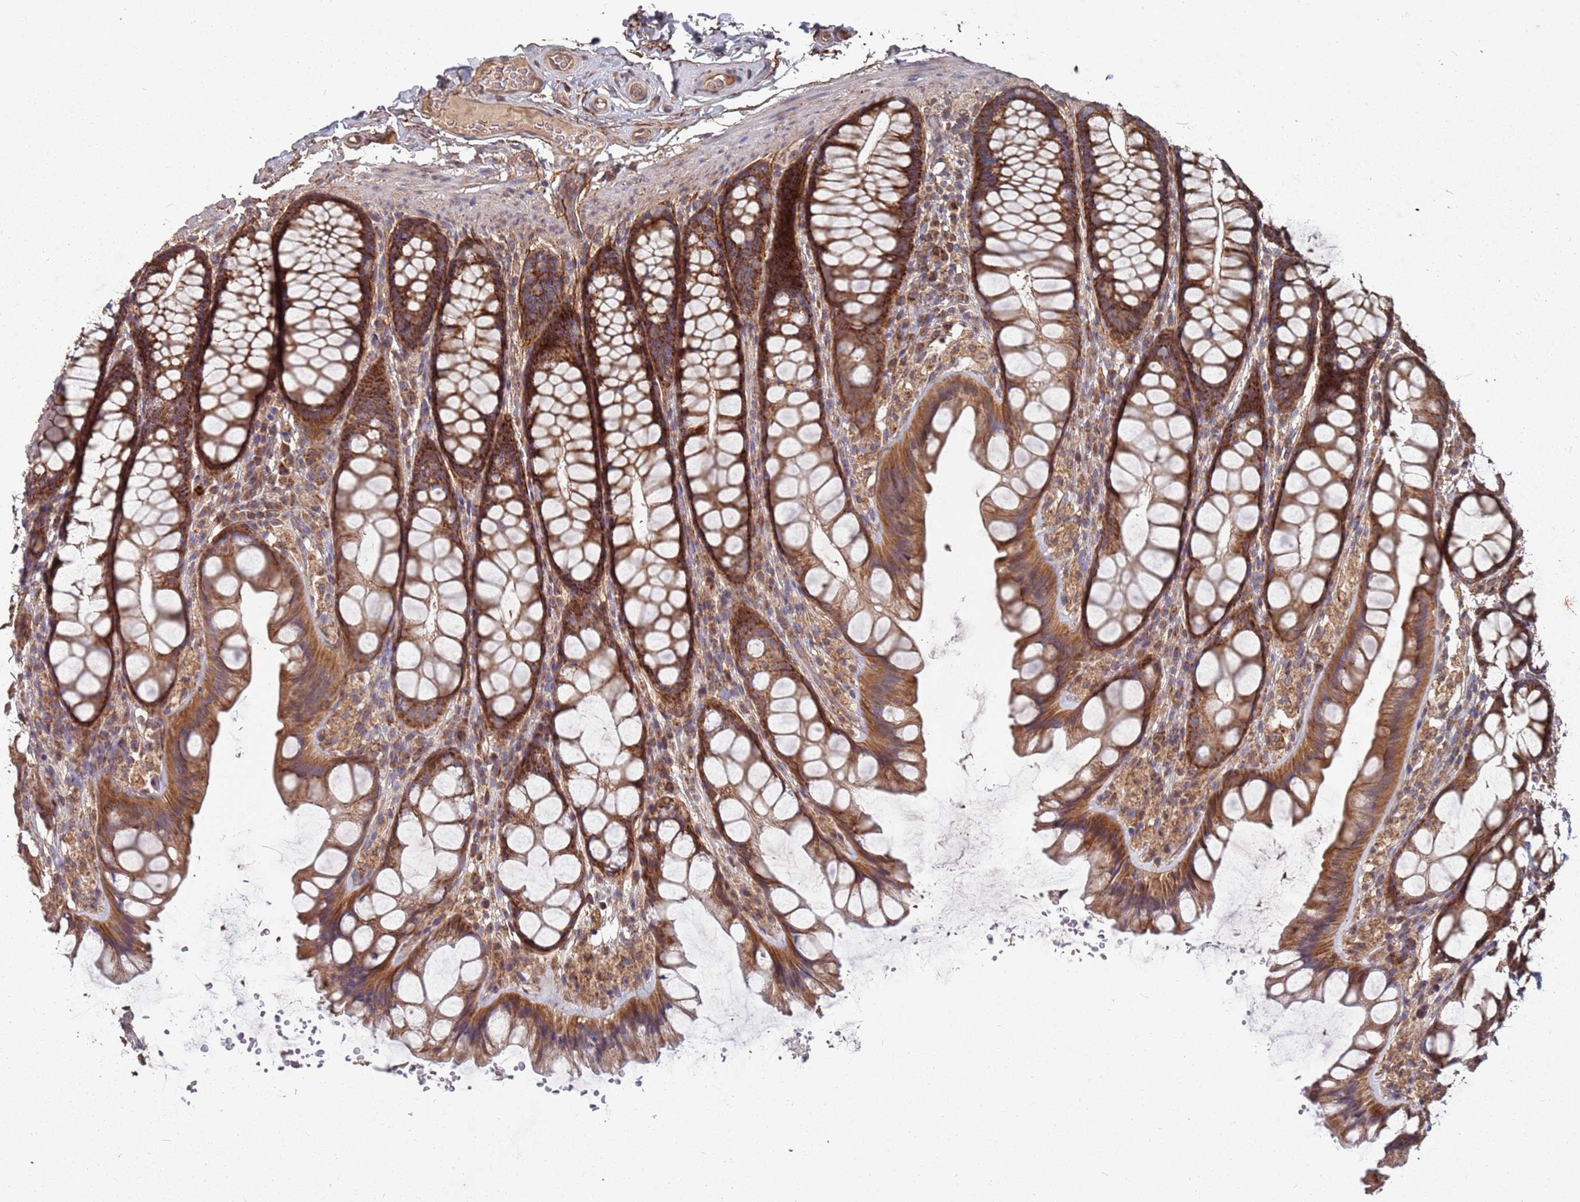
{"staining": {"intensity": "moderate", "quantity": ">75%", "location": "cytoplasmic/membranous"}, "tissue": "colon", "cell_type": "Endothelial cells", "image_type": "normal", "snomed": [{"axis": "morphology", "description": "Normal tissue, NOS"}, {"axis": "topography", "description": "Colon"}], "caption": "A histopathology image showing moderate cytoplasmic/membranous positivity in about >75% of endothelial cells in normal colon, as visualized by brown immunohistochemical staining.", "gene": "PRORP", "patient": {"sex": "male", "age": 47}}